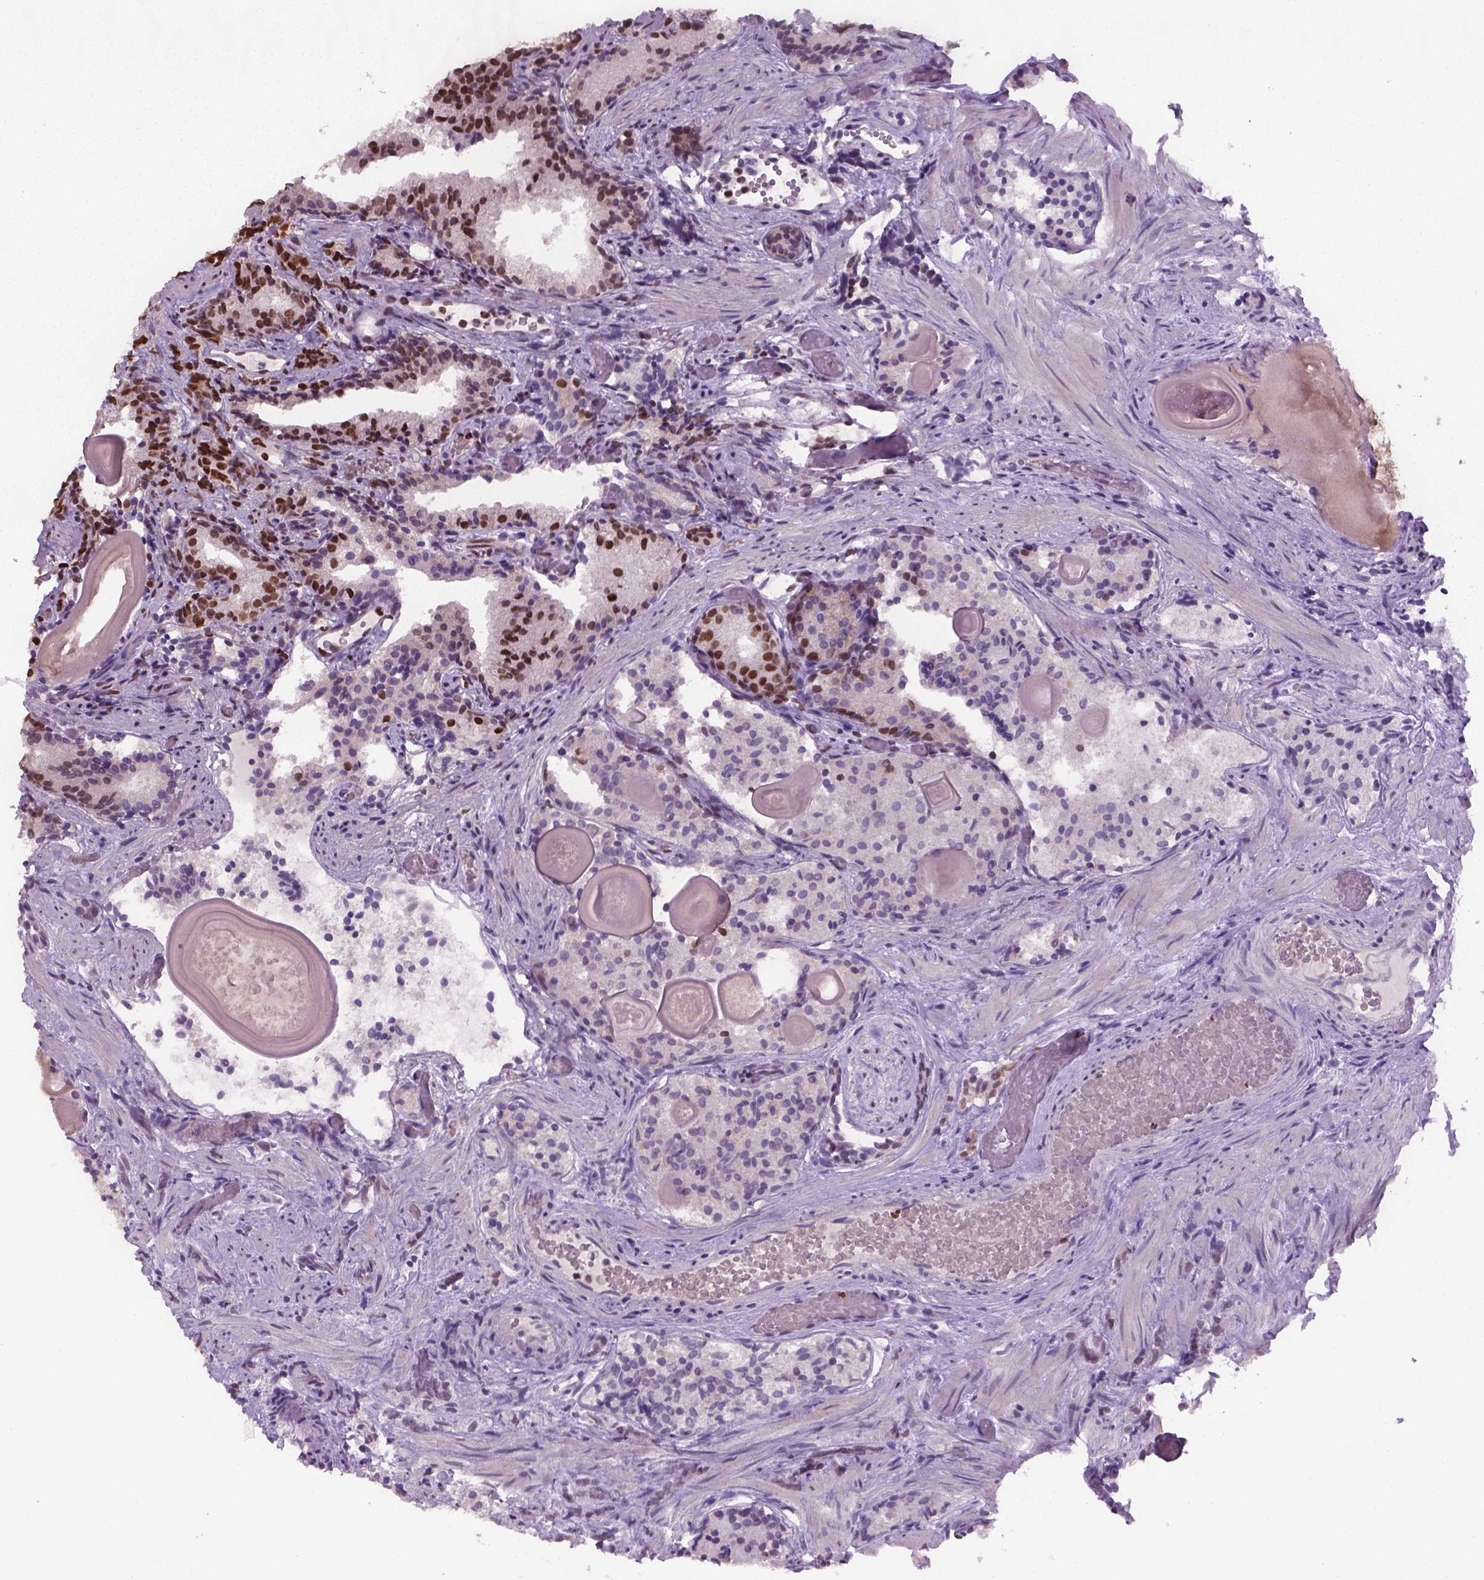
{"staining": {"intensity": "moderate", "quantity": ">75%", "location": "nuclear"}, "tissue": "prostate cancer", "cell_type": "Tumor cells", "image_type": "cancer", "snomed": [{"axis": "morphology", "description": "Adenocarcinoma, High grade"}, {"axis": "topography", "description": "Prostate"}], "caption": "A medium amount of moderate nuclear positivity is seen in about >75% of tumor cells in prostate high-grade adenocarcinoma tissue. Immunohistochemistry stains the protein in brown and the nuclei are stained blue.", "gene": "FANCE", "patient": {"sex": "male", "age": 90}}